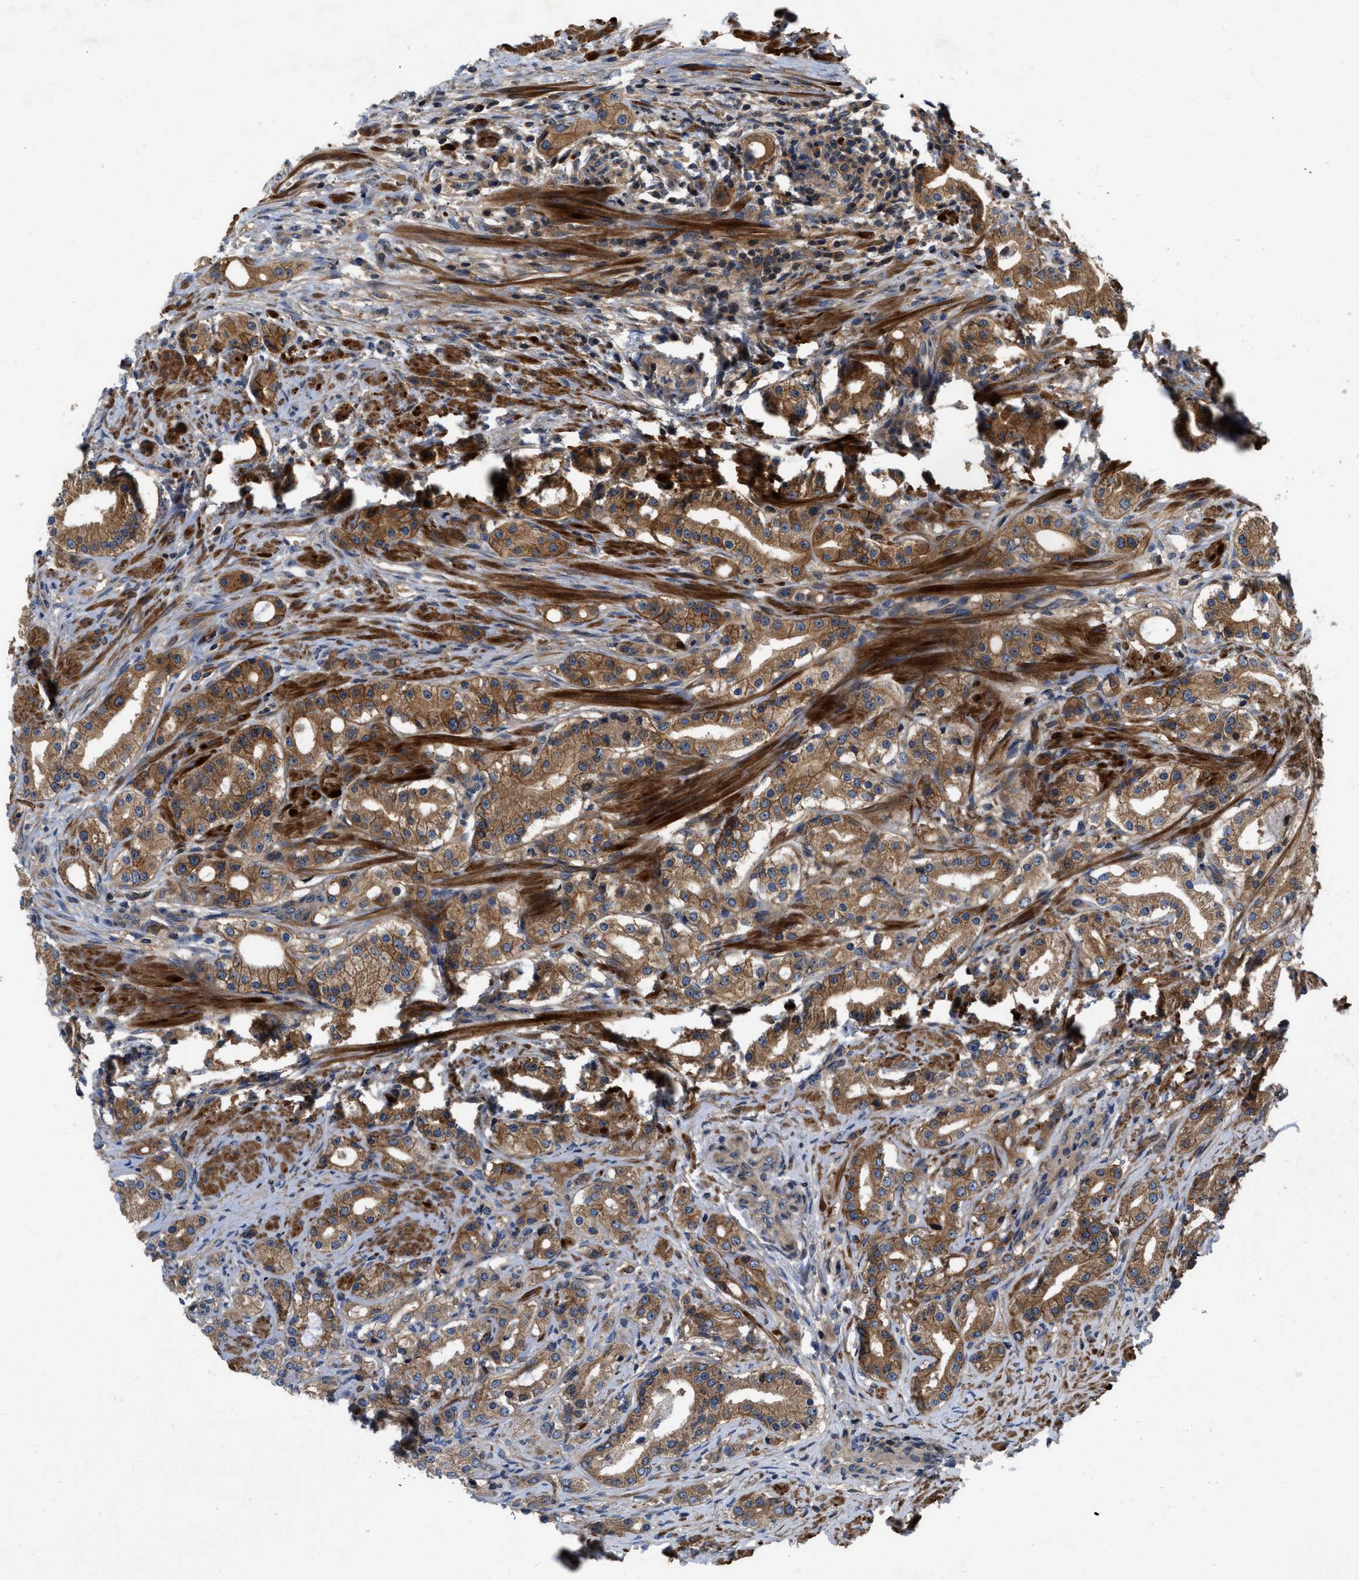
{"staining": {"intensity": "moderate", "quantity": ">75%", "location": "cytoplasmic/membranous"}, "tissue": "prostate cancer", "cell_type": "Tumor cells", "image_type": "cancer", "snomed": [{"axis": "morphology", "description": "Adenocarcinoma, Low grade"}, {"axis": "topography", "description": "Prostate"}], "caption": "A high-resolution photomicrograph shows immunohistochemistry (IHC) staining of prostate cancer (low-grade adenocarcinoma), which demonstrates moderate cytoplasmic/membranous positivity in approximately >75% of tumor cells. (DAB (3,3'-diaminobenzidine) IHC with brightfield microscopy, high magnification).", "gene": "CNNM3", "patient": {"sex": "male", "age": 63}}